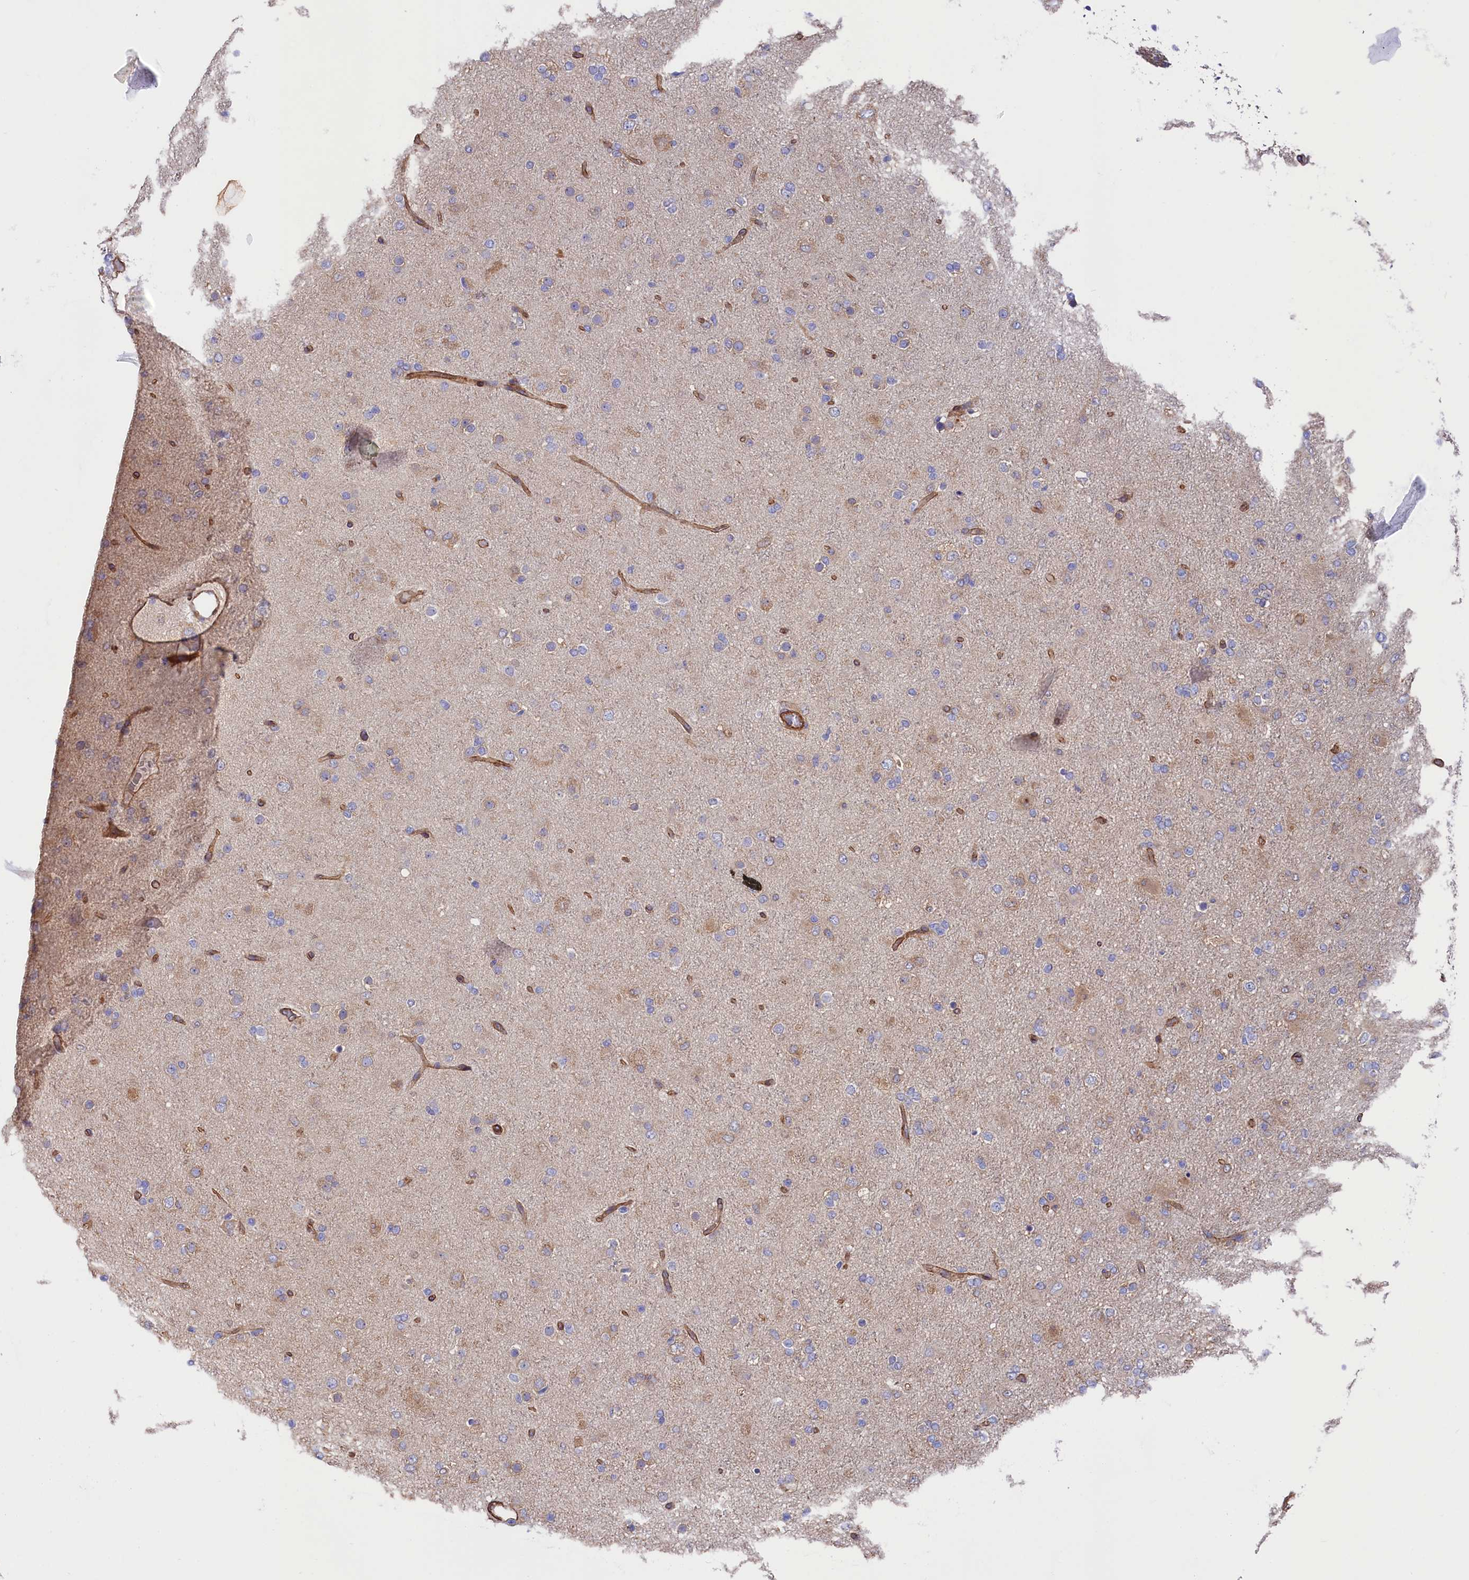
{"staining": {"intensity": "negative", "quantity": "none", "location": "none"}, "tissue": "glioma", "cell_type": "Tumor cells", "image_type": "cancer", "snomed": [{"axis": "morphology", "description": "Glioma, malignant, Low grade"}, {"axis": "topography", "description": "Brain"}], "caption": "An immunohistochemistry (IHC) image of malignant low-grade glioma is shown. There is no staining in tumor cells of malignant low-grade glioma. (Immunohistochemistry (ihc), brightfield microscopy, high magnification).", "gene": "TNKS1BP1", "patient": {"sex": "male", "age": 65}}